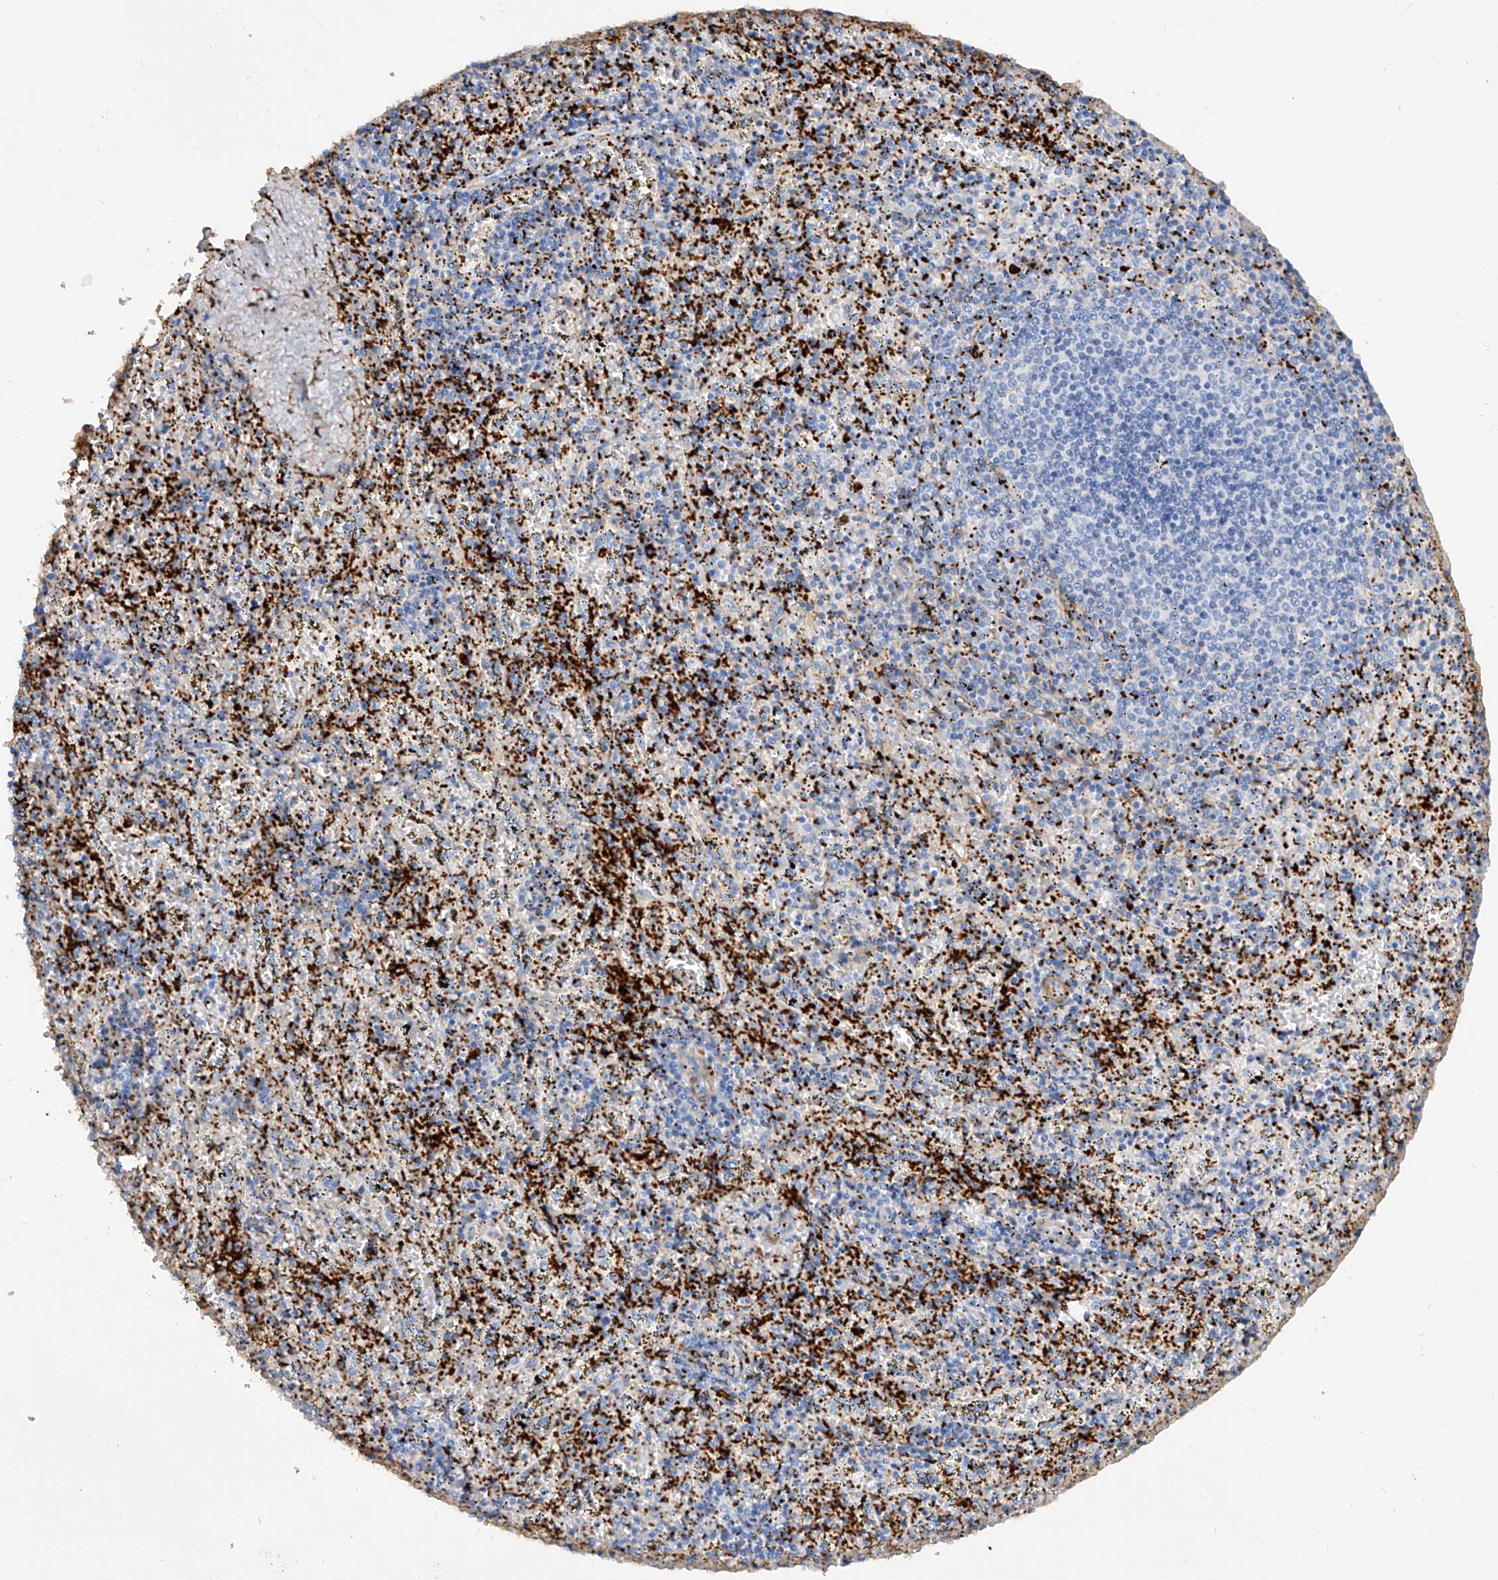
{"staining": {"intensity": "negative", "quantity": "none", "location": "none"}, "tissue": "spleen", "cell_type": "Cells in red pulp", "image_type": "normal", "snomed": [{"axis": "morphology", "description": "Normal tissue, NOS"}, {"axis": "topography", "description": "Spleen"}], "caption": "Immunohistochemistry (IHC) photomicrograph of normal human spleen stained for a protein (brown), which shows no staining in cells in red pulp.", "gene": "TAS2R60", "patient": {"sex": "male", "age": 11}}